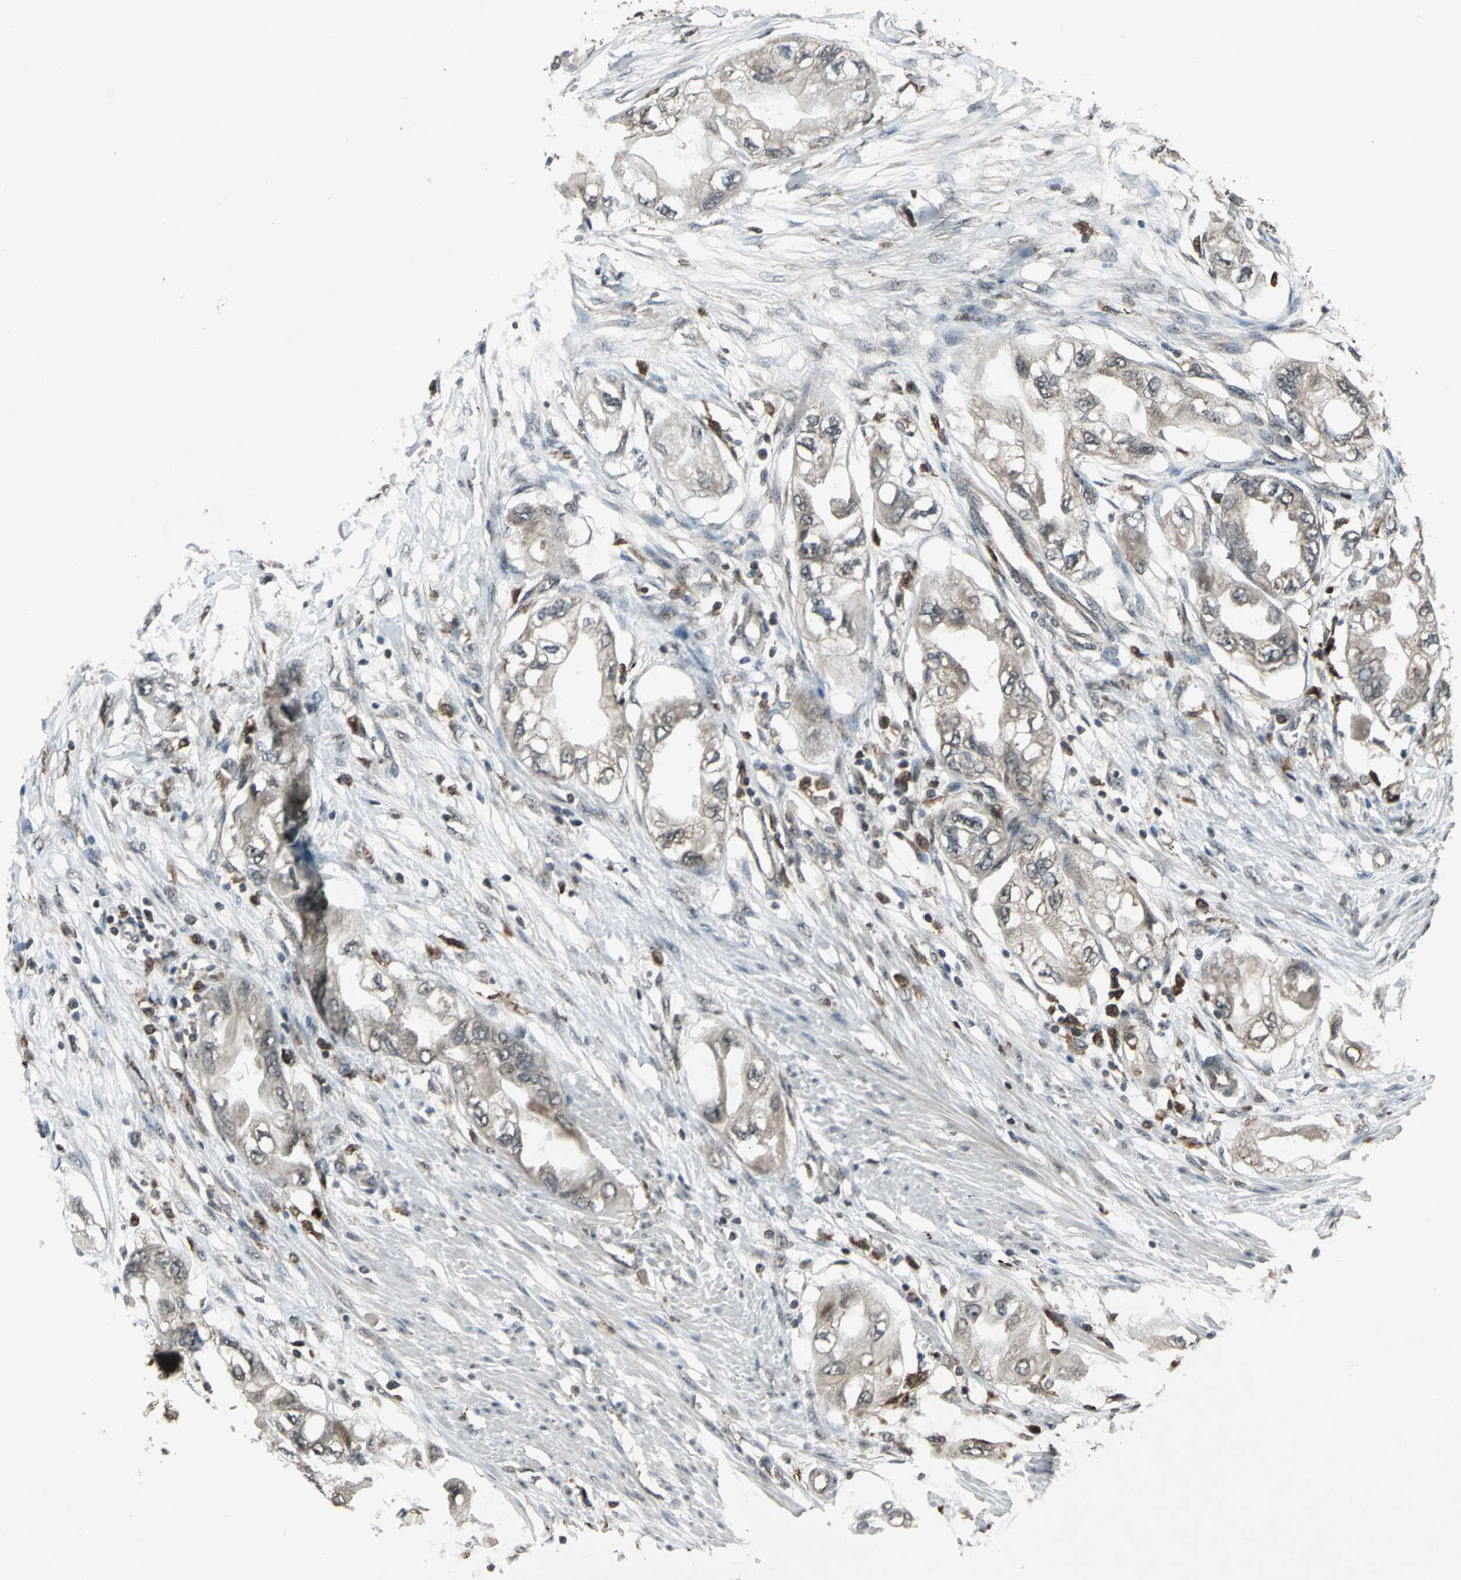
{"staining": {"intensity": "weak", "quantity": ">75%", "location": "cytoplasmic/membranous"}, "tissue": "endometrial cancer", "cell_type": "Tumor cells", "image_type": "cancer", "snomed": [{"axis": "morphology", "description": "Adenocarcinoma, NOS"}, {"axis": "topography", "description": "Endometrium"}], "caption": "Adenocarcinoma (endometrial) was stained to show a protein in brown. There is low levels of weak cytoplasmic/membranous positivity in about >75% of tumor cells.", "gene": "PYCARD", "patient": {"sex": "female", "age": 67}}